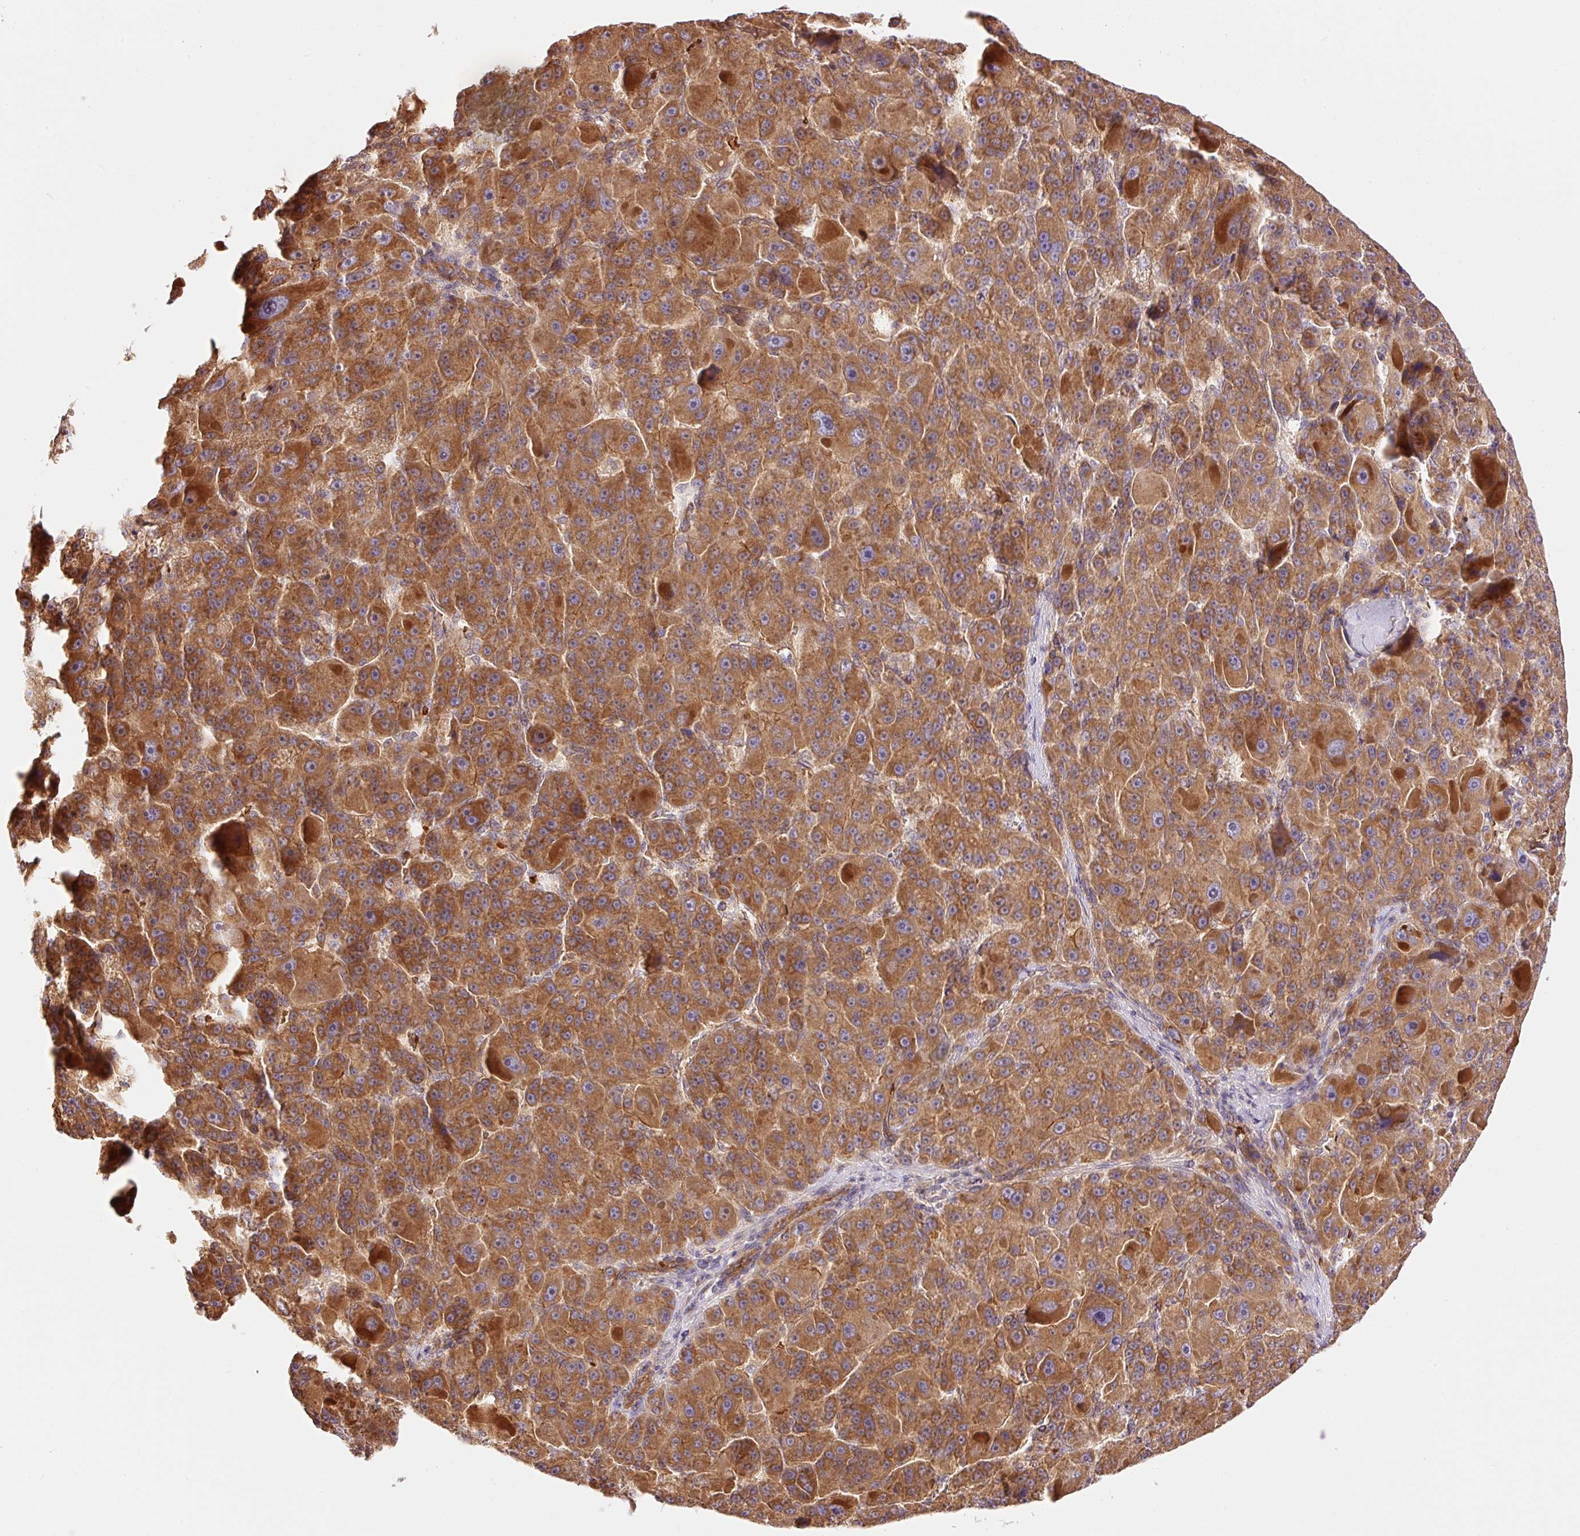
{"staining": {"intensity": "moderate", "quantity": ">75%", "location": "cytoplasmic/membranous"}, "tissue": "liver cancer", "cell_type": "Tumor cells", "image_type": "cancer", "snomed": [{"axis": "morphology", "description": "Carcinoma, Hepatocellular, NOS"}, {"axis": "topography", "description": "Liver"}], "caption": "Brown immunohistochemical staining in human liver cancer shows moderate cytoplasmic/membranous expression in approximately >75% of tumor cells.", "gene": "ADCY4", "patient": {"sex": "male", "age": 76}}